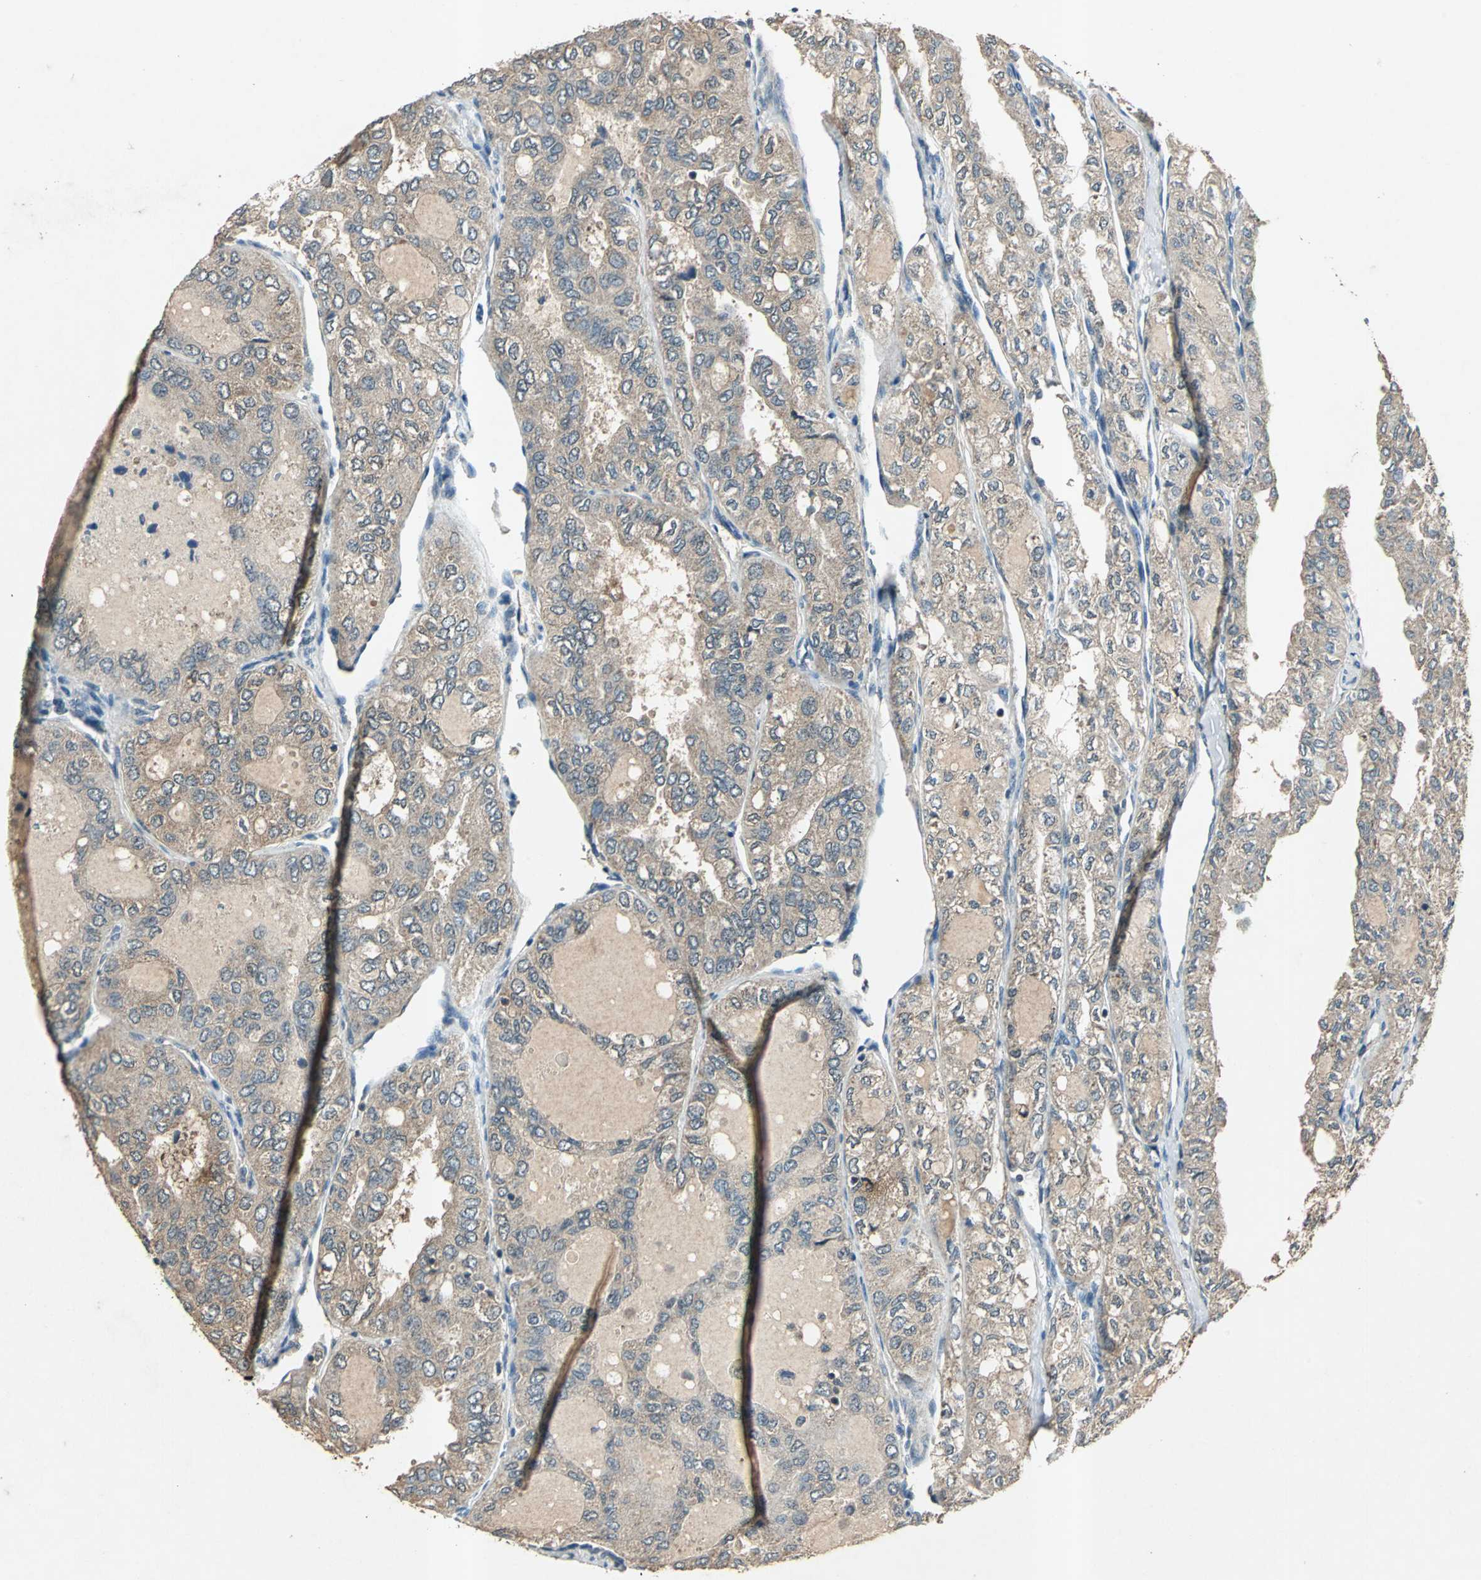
{"staining": {"intensity": "moderate", "quantity": ">75%", "location": "cytoplasmic/membranous"}, "tissue": "thyroid cancer", "cell_type": "Tumor cells", "image_type": "cancer", "snomed": [{"axis": "morphology", "description": "Follicular adenoma carcinoma, NOS"}, {"axis": "topography", "description": "Thyroid gland"}], "caption": "Thyroid cancer (follicular adenoma carcinoma) was stained to show a protein in brown. There is medium levels of moderate cytoplasmic/membranous expression in approximately >75% of tumor cells.", "gene": "AHSA1", "patient": {"sex": "male", "age": 75}}